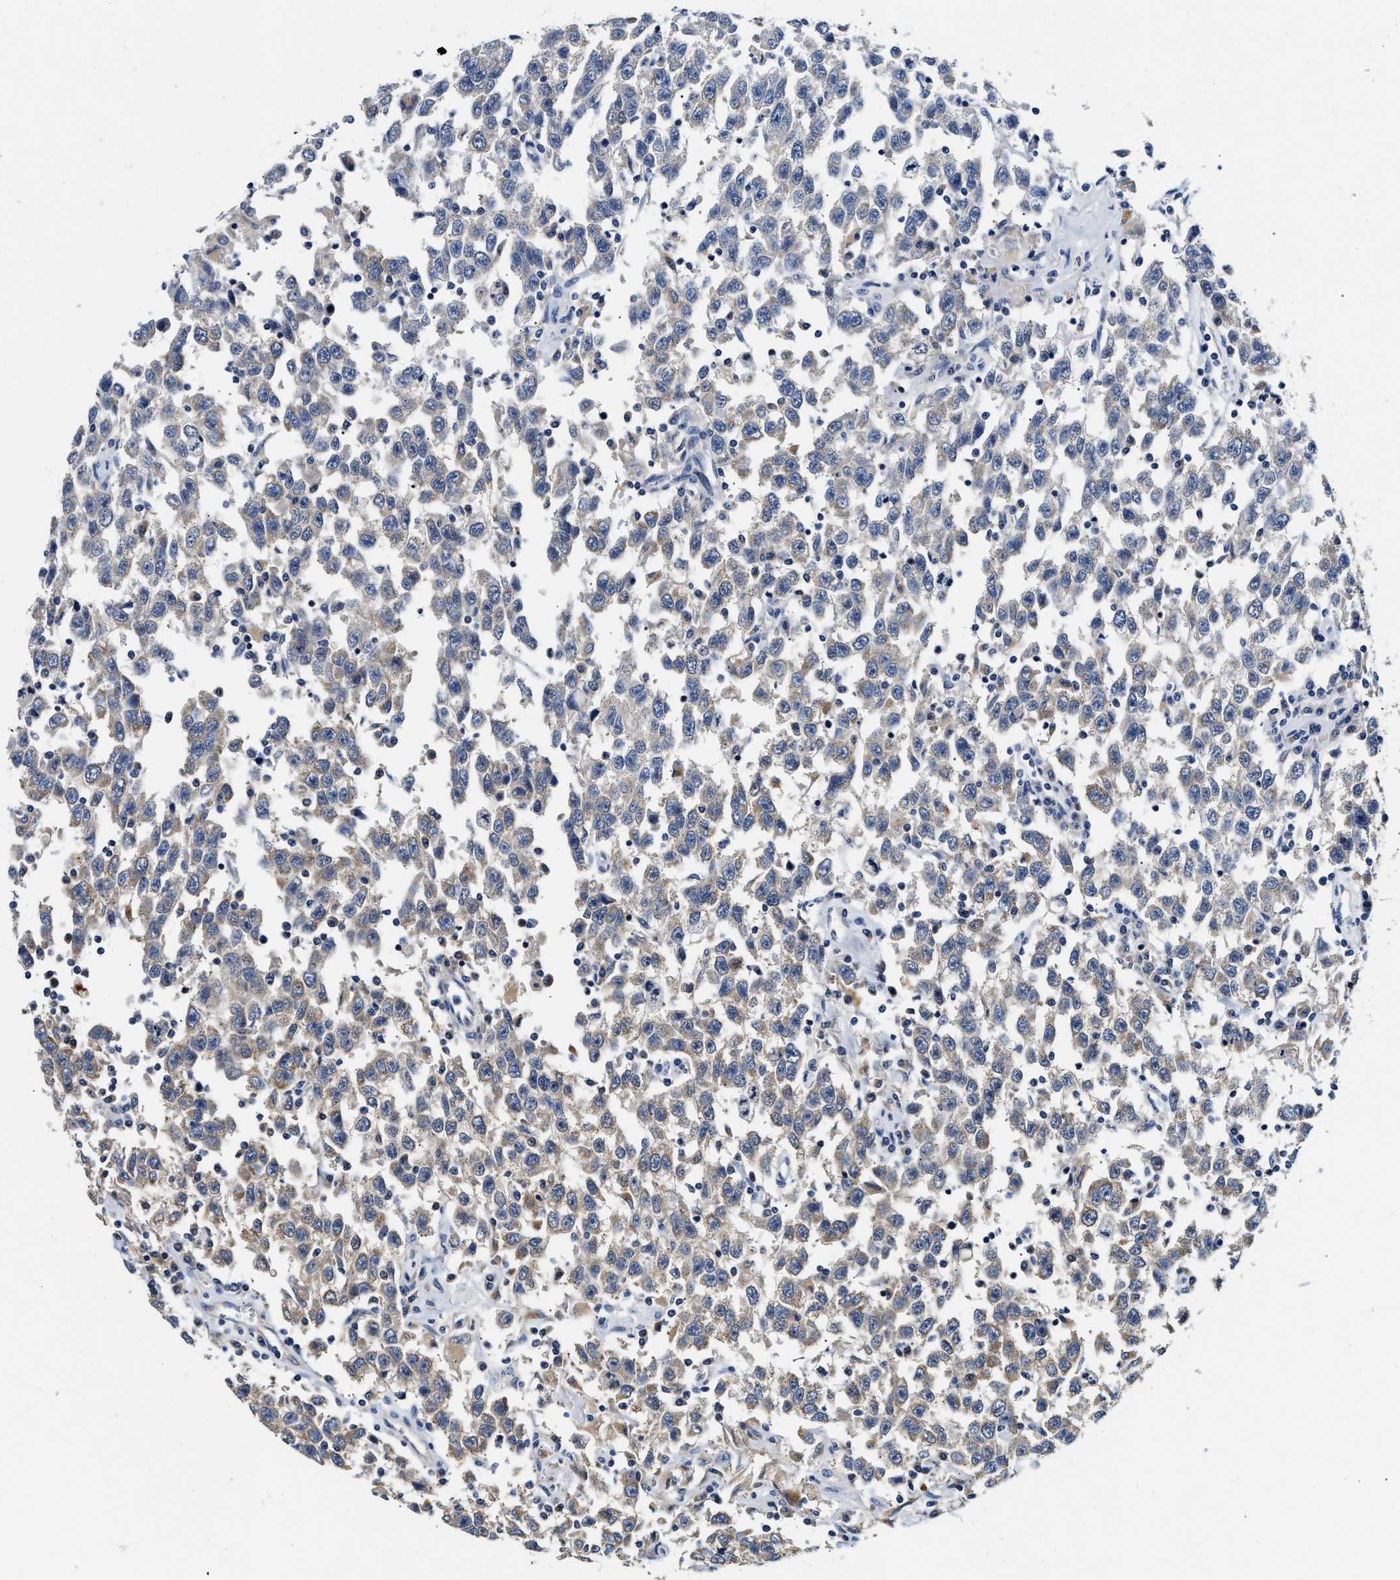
{"staining": {"intensity": "weak", "quantity": "<25%", "location": "cytoplasmic/membranous"}, "tissue": "testis cancer", "cell_type": "Tumor cells", "image_type": "cancer", "snomed": [{"axis": "morphology", "description": "Seminoma, NOS"}, {"axis": "topography", "description": "Testis"}], "caption": "The IHC micrograph has no significant staining in tumor cells of seminoma (testis) tissue.", "gene": "FAM185A", "patient": {"sex": "male", "age": 41}}